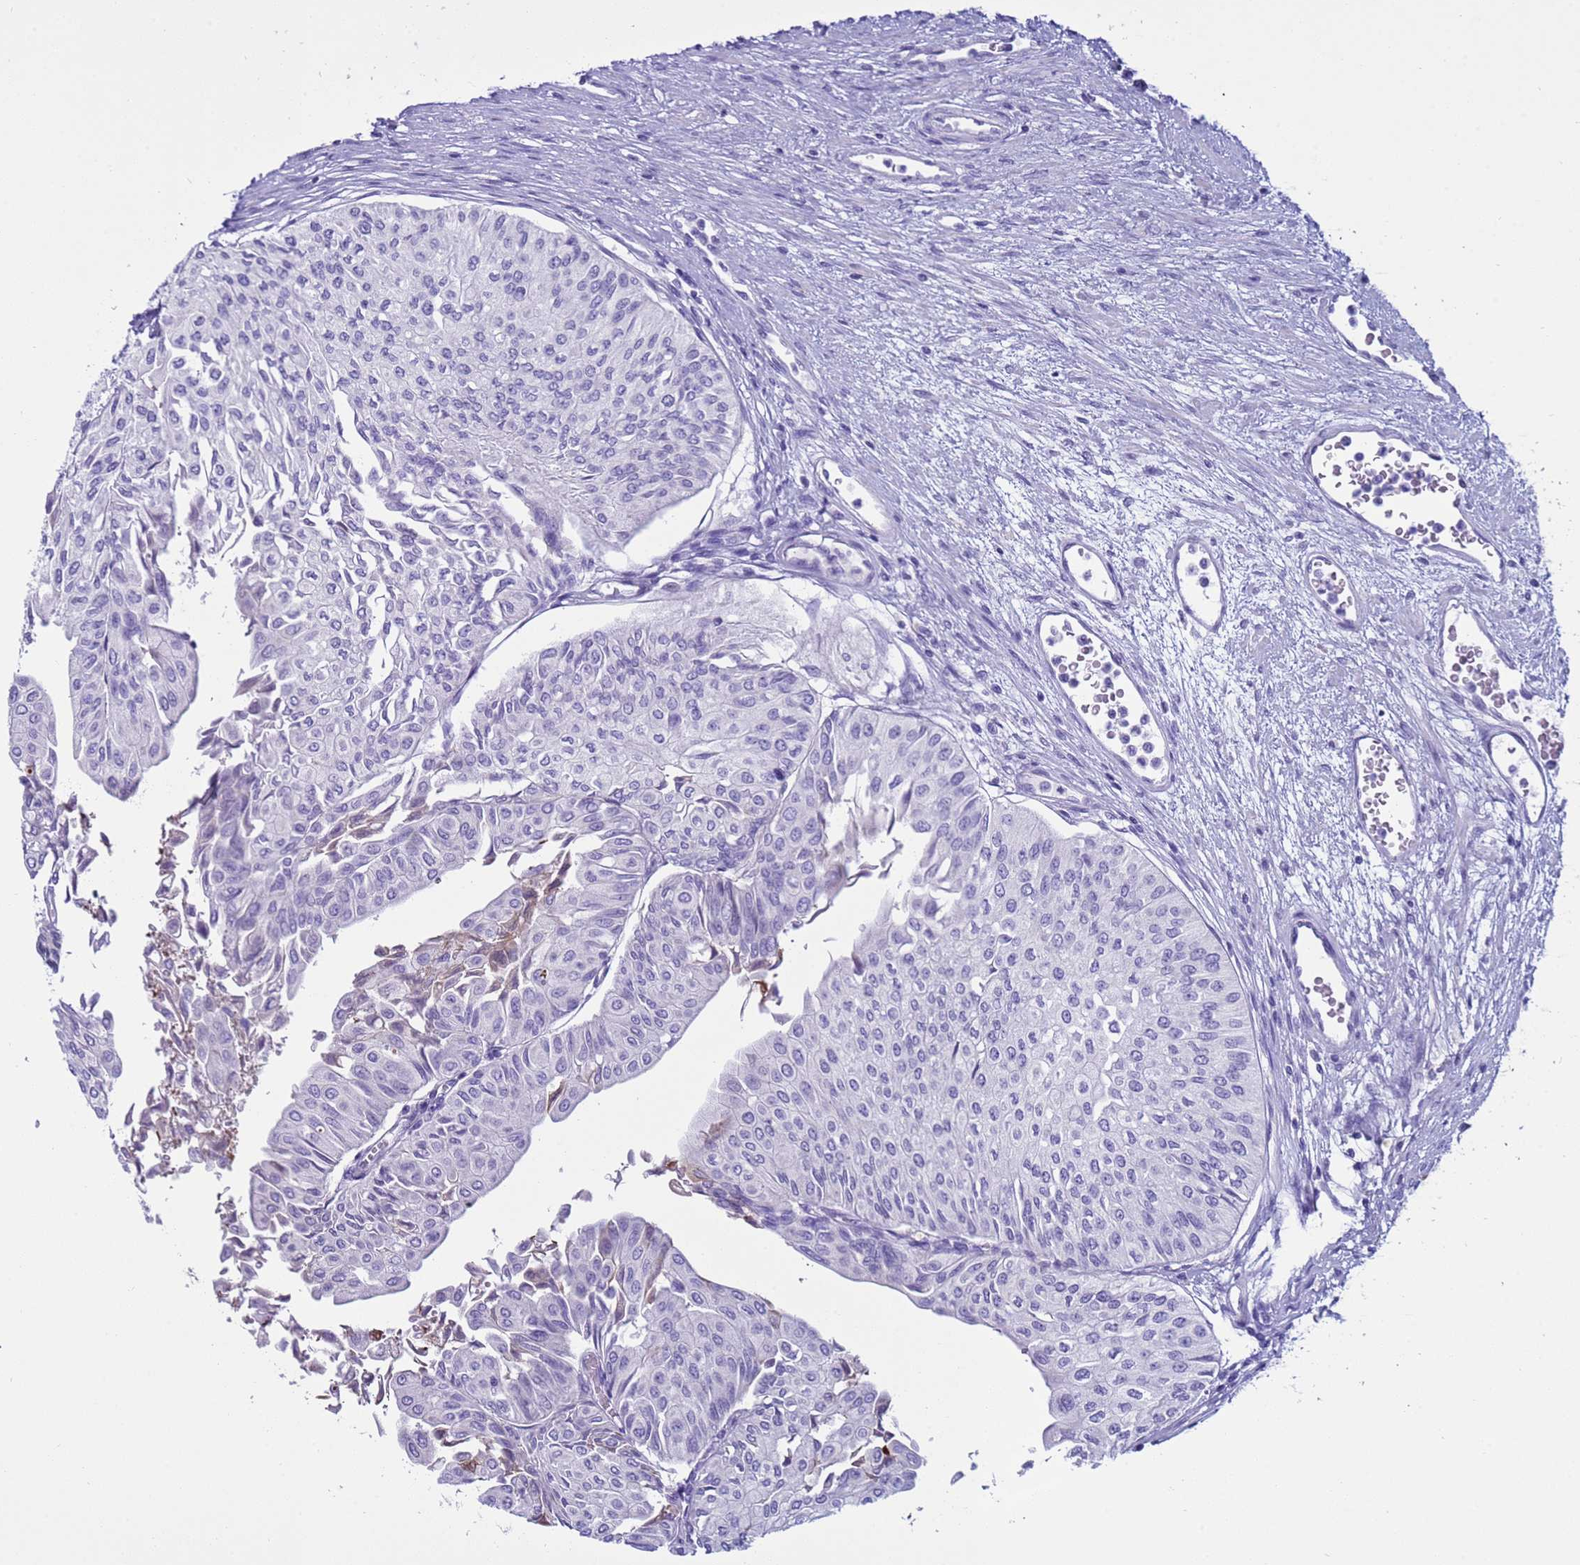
{"staining": {"intensity": "negative", "quantity": "none", "location": "none"}, "tissue": "urothelial cancer", "cell_type": "Tumor cells", "image_type": "cancer", "snomed": [{"axis": "morphology", "description": "Urothelial carcinoma, Low grade"}, {"axis": "topography", "description": "Urinary bladder"}], "caption": "High magnification brightfield microscopy of urothelial carcinoma (low-grade) stained with DAB (brown) and counterstained with hematoxylin (blue): tumor cells show no significant staining.", "gene": "CST4", "patient": {"sex": "male", "age": 67}}